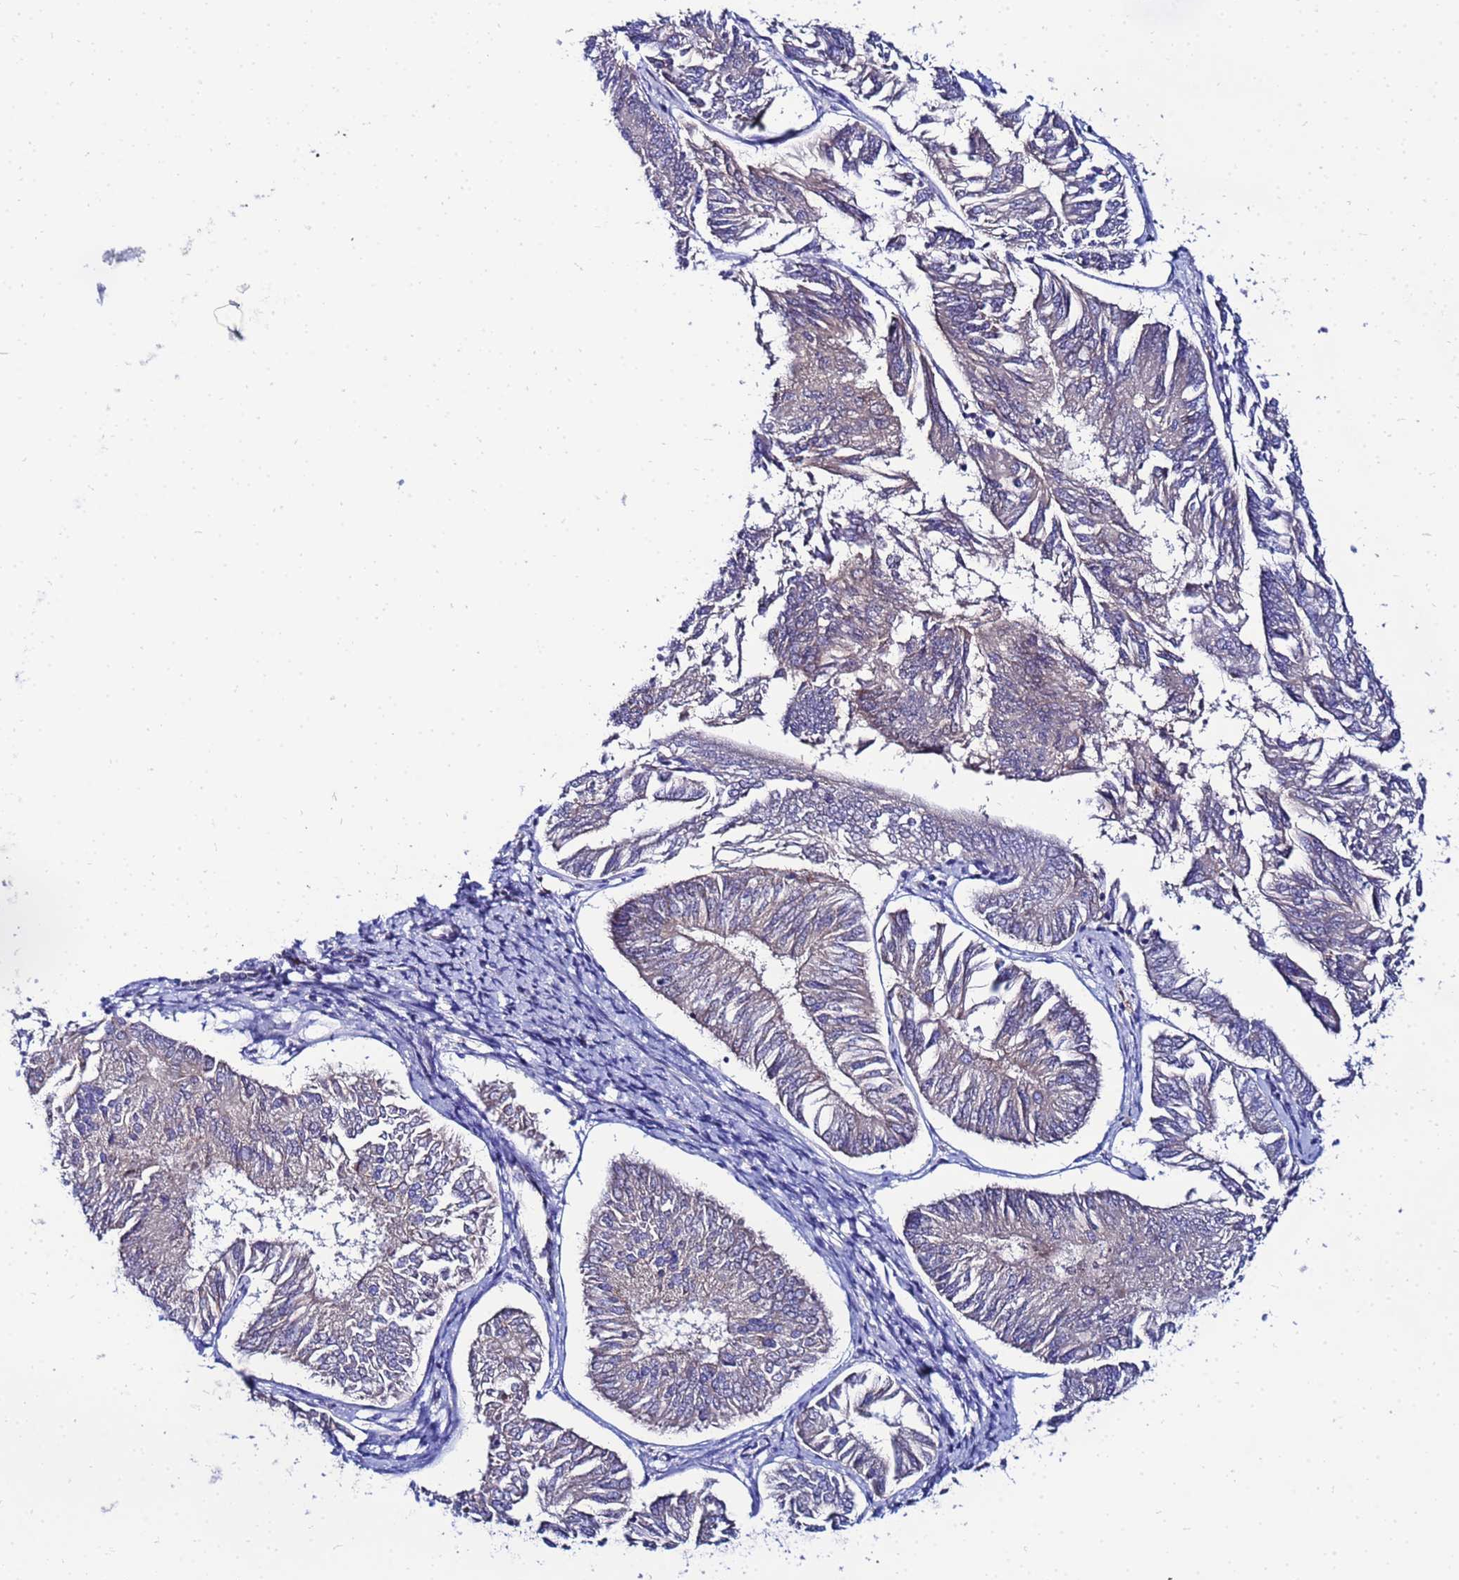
{"staining": {"intensity": "negative", "quantity": "none", "location": "none"}, "tissue": "endometrial cancer", "cell_type": "Tumor cells", "image_type": "cancer", "snomed": [{"axis": "morphology", "description": "Adenocarcinoma, NOS"}, {"axis": "topography", "description": "Endometrium"}], "caption": "A photomicrograph of endometrial cancer stained for a protein exhibits no brown staining in tumor cells. (DAB (3,3'-diaminobenzidine) IHC visualized using brightfield microscopy, high magnification).", "gene": "FAHD2A", "patient": {"sex": "female", "age": 58}}